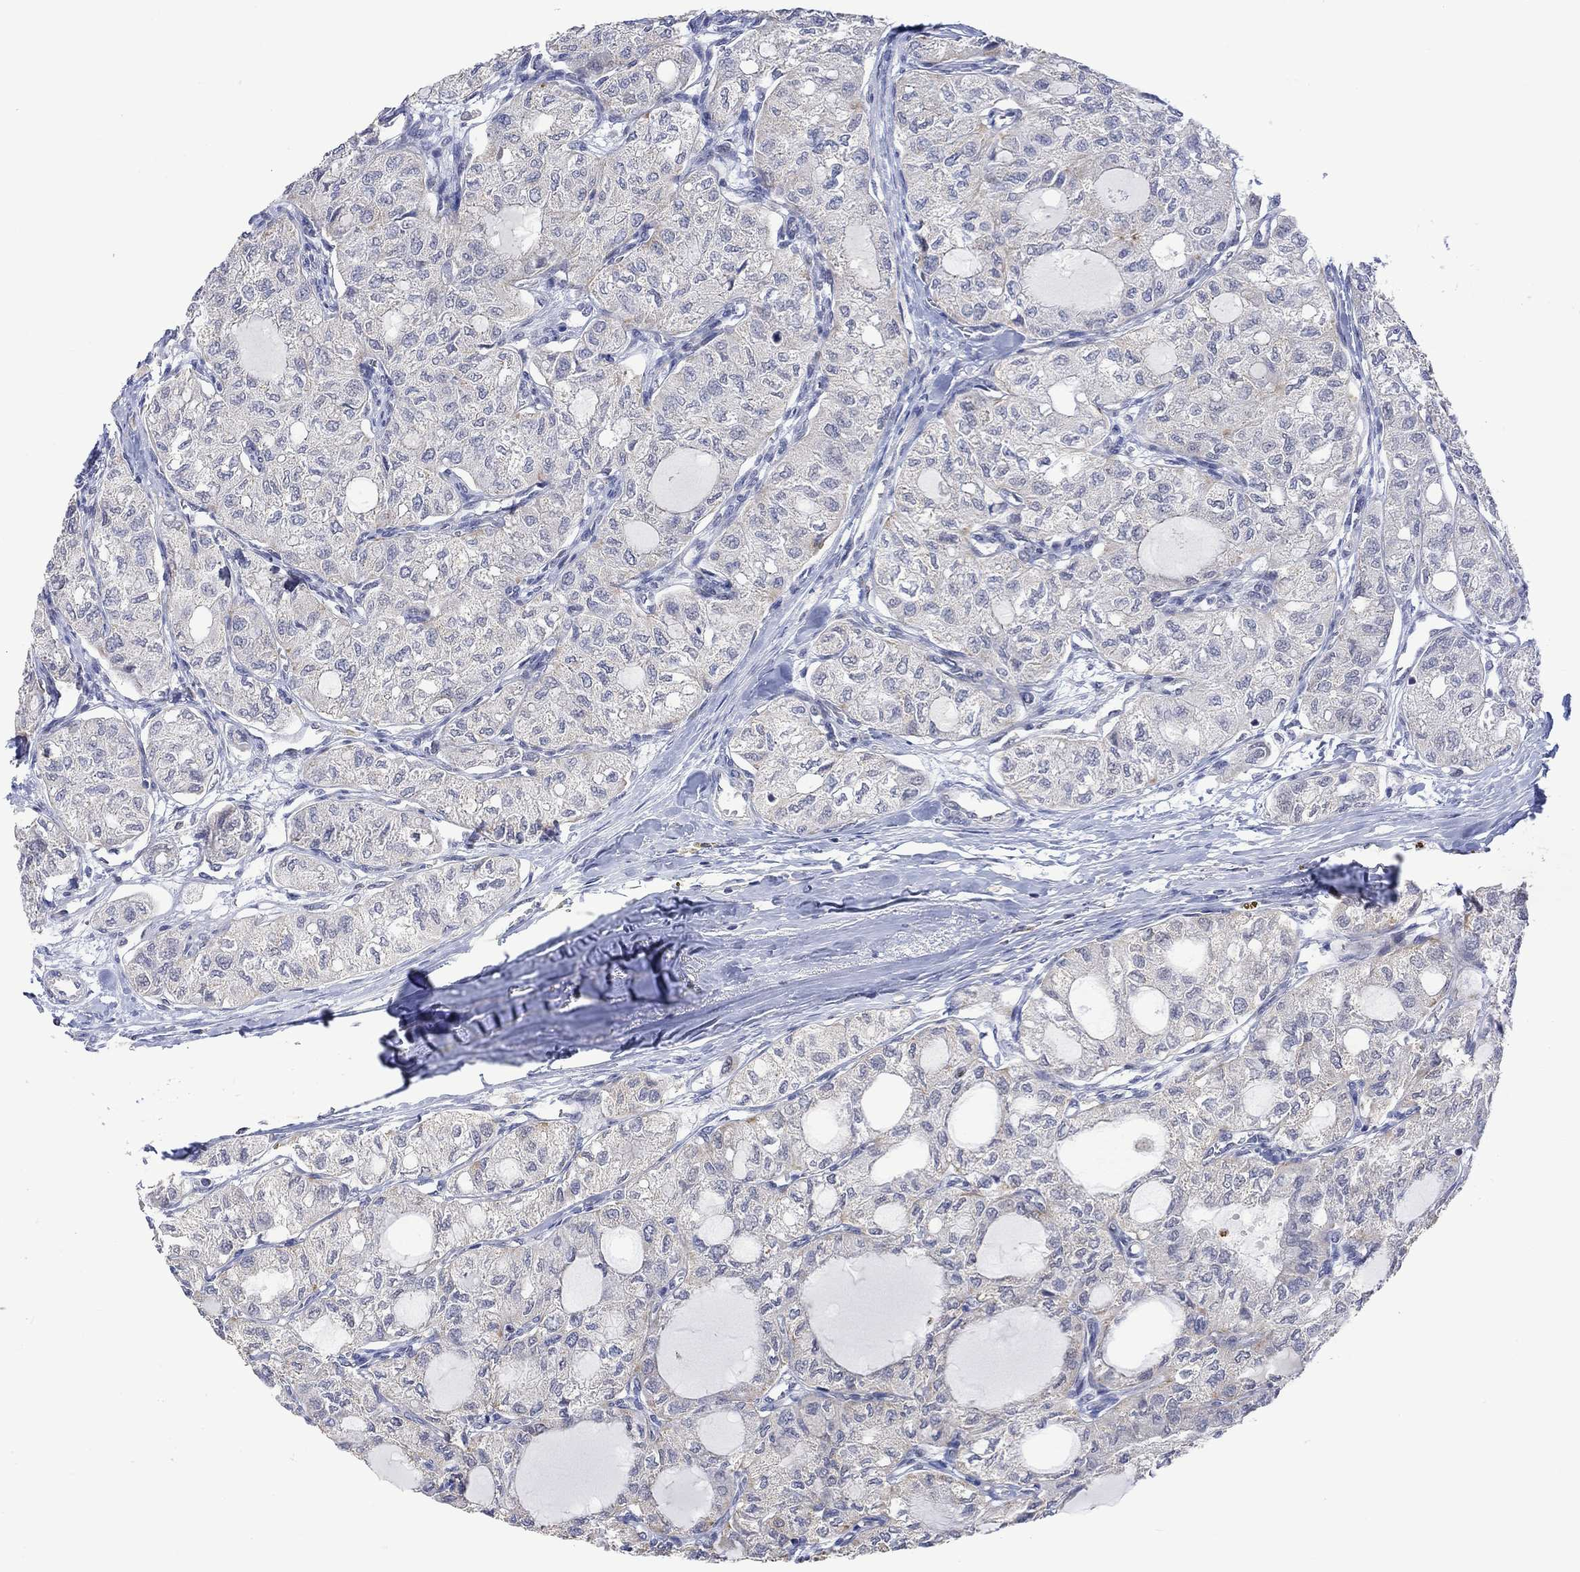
{"staining": {"intensity": "negative", "quantity": "none", "location": "none"}, "tissue": "thyroid cancer", "cell_type": "Tumor cells", "image_type": "cancer", "snomed": [{"axis": "morphology", "description": "Follicular adenoma carcinoma, NOS"}, {"axis": "topography", "description": "Thyroid gland"}], "caption": "Immunohistochemical staining of human thyroid cancer (follicular adenoma carcinoma) shows no significant expression in tumor cells.", "gene": "SLC48A1", "patient": {"sex": "male", "age": 75}}